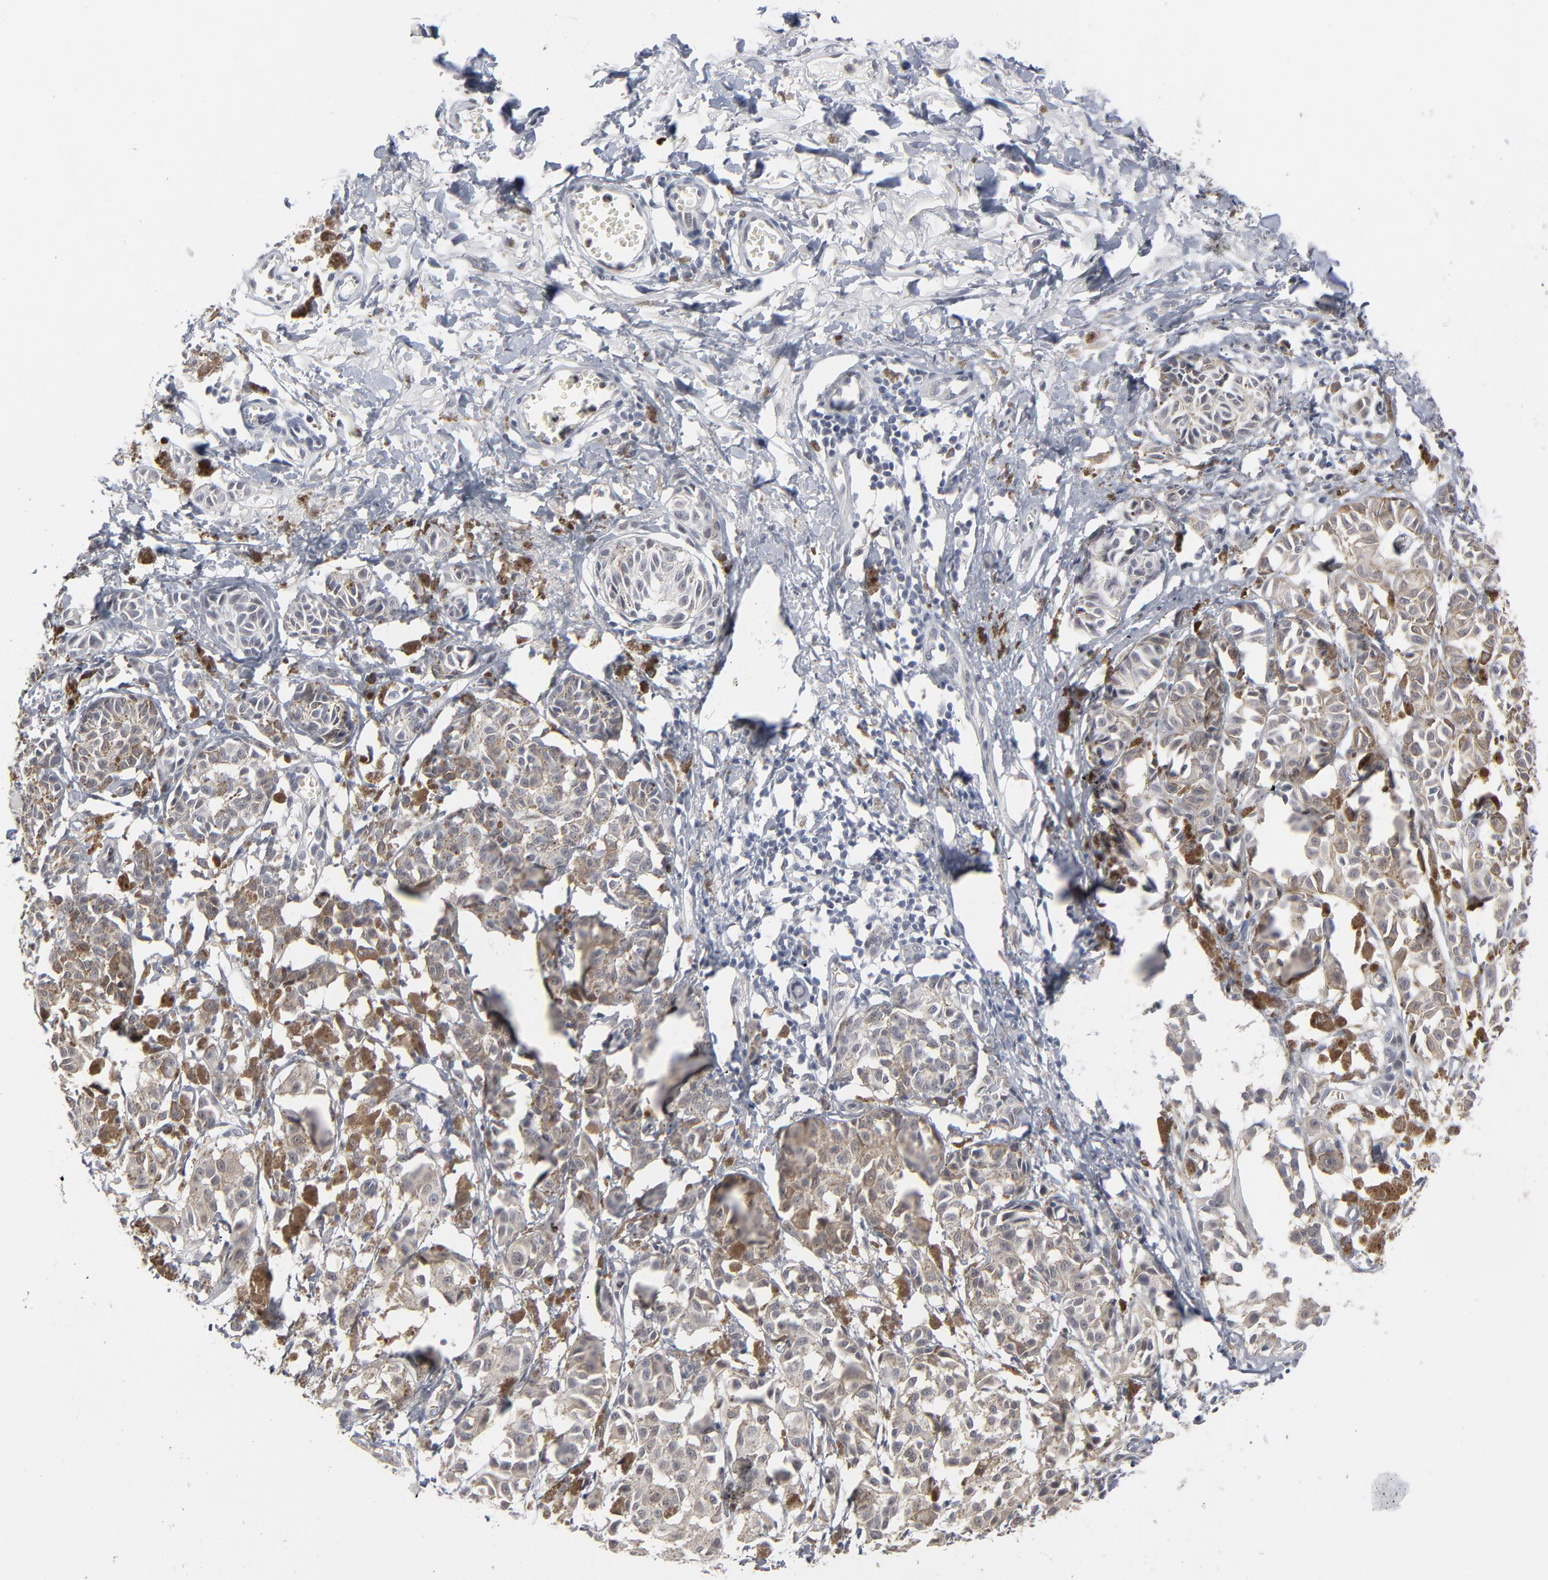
{"staining": {"intensity": "negative", "quantity": "none", "location": "none"}, "tissue": "melanoma", "cell_type": "Tumor cells", "image_type": "cancer", "snomed": [{"axis": "morphology", "description": "Malignant melanoma, NOS"}, {"axis": "topography", "description": "Skin"}], "caption": "Photomicrograph shows no protein expression in tumor cells of malignant melanoma tissue.", "gene": "FOXN2", "patient": {"sex": "male", "age": 76}}